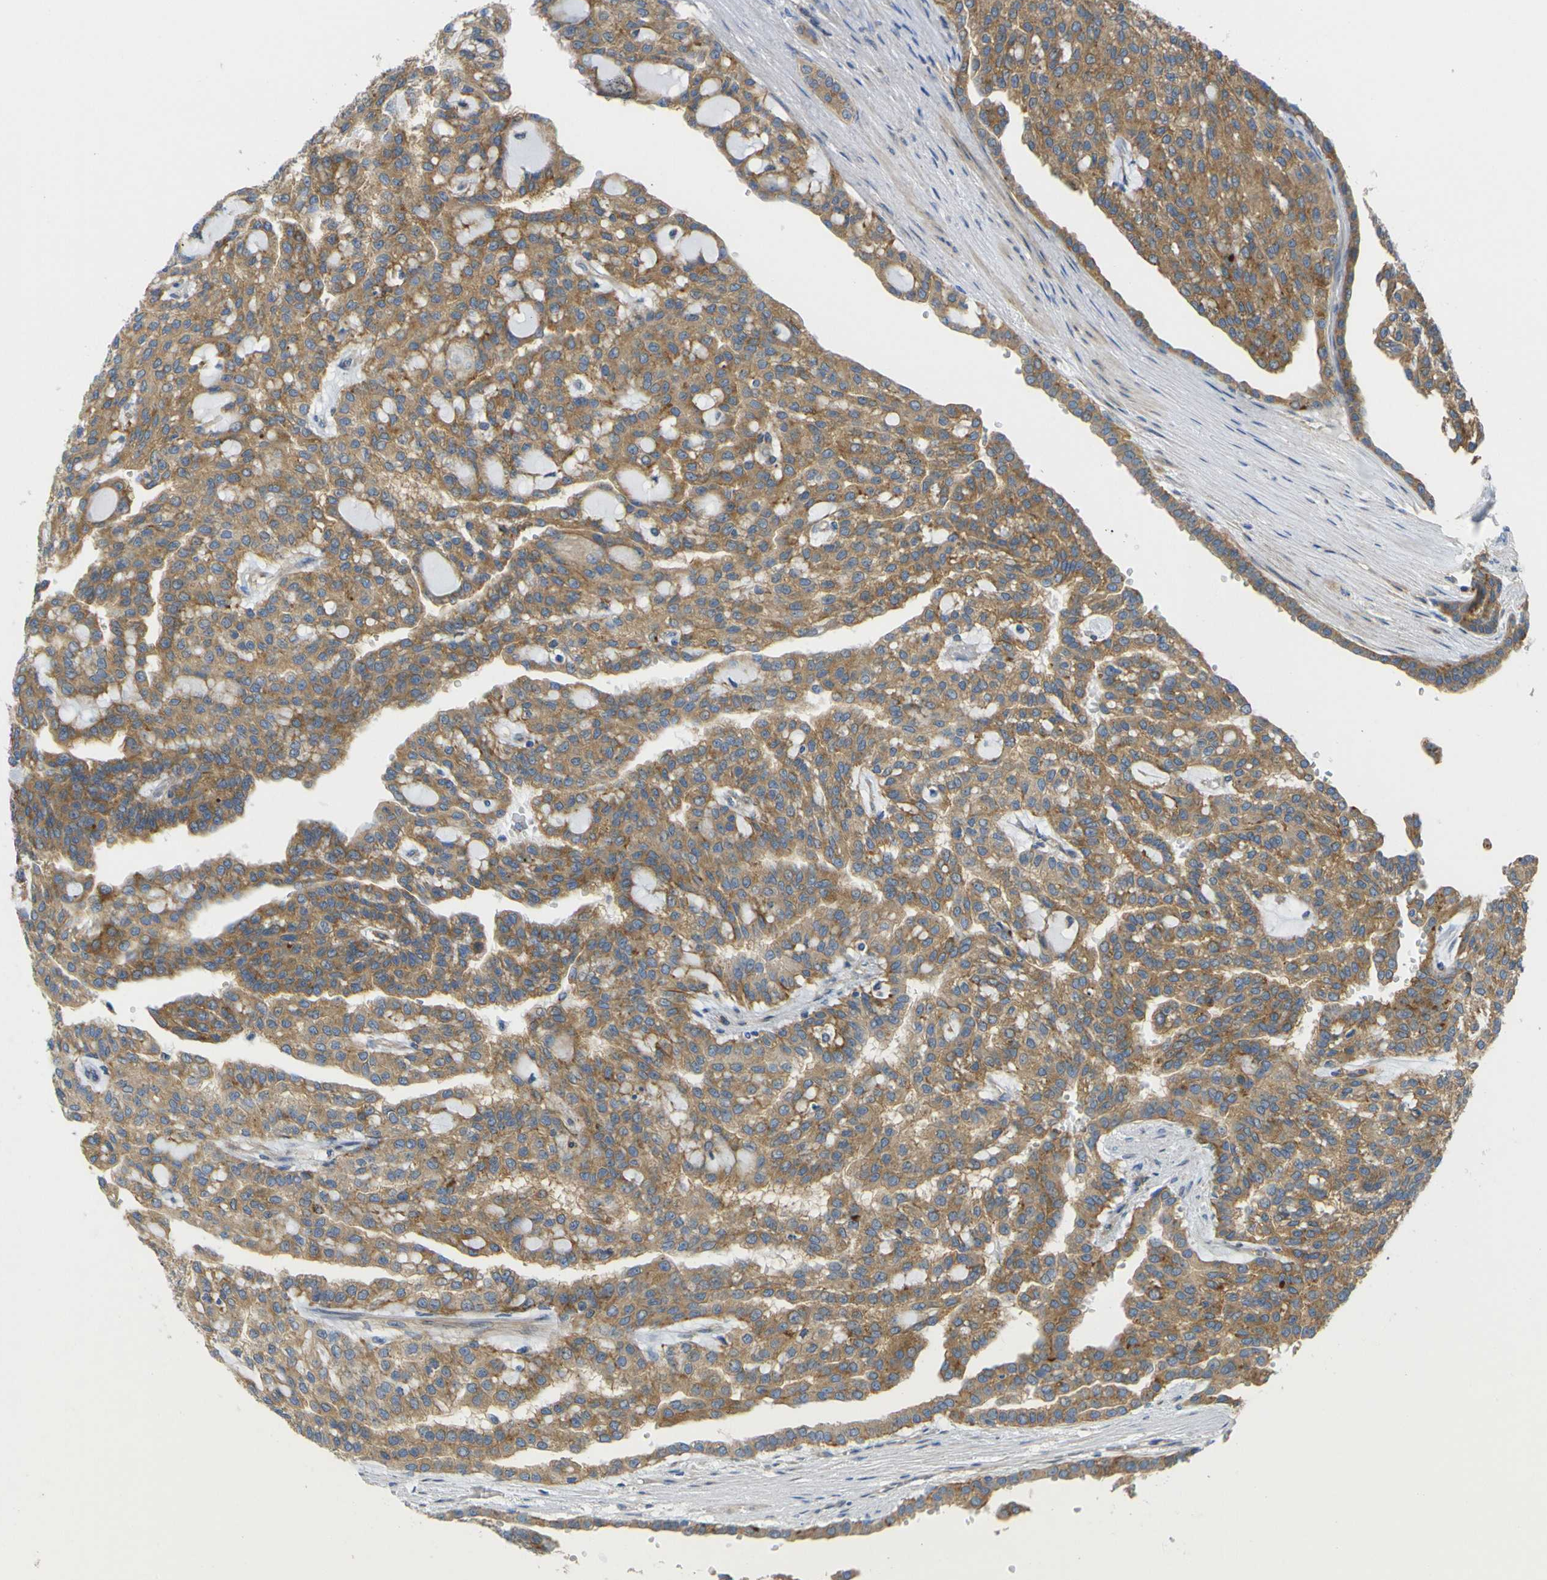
{"staining": {"intensity": "moderate", "quantity": ">75%", "location": "cytoplasmic/membranous"}, "tissue": "renal cancer", "cell_type": "Tumor cells", "image_type": "cancer", "snomed": [{"axis": "morphology", "description": "Adenocarcinoma, NOS"}, {"axis": "topography", "description": "Kidney"}], "caption": "Adenocarcinoma (renal) tissue exhibits moderate cytoplasmic/membranous positivity in about >75% of tumor cells, visualized by immunohistochemistry.", "gene": "SYPL1", "patient": {"sex": "male", "age": 63}}